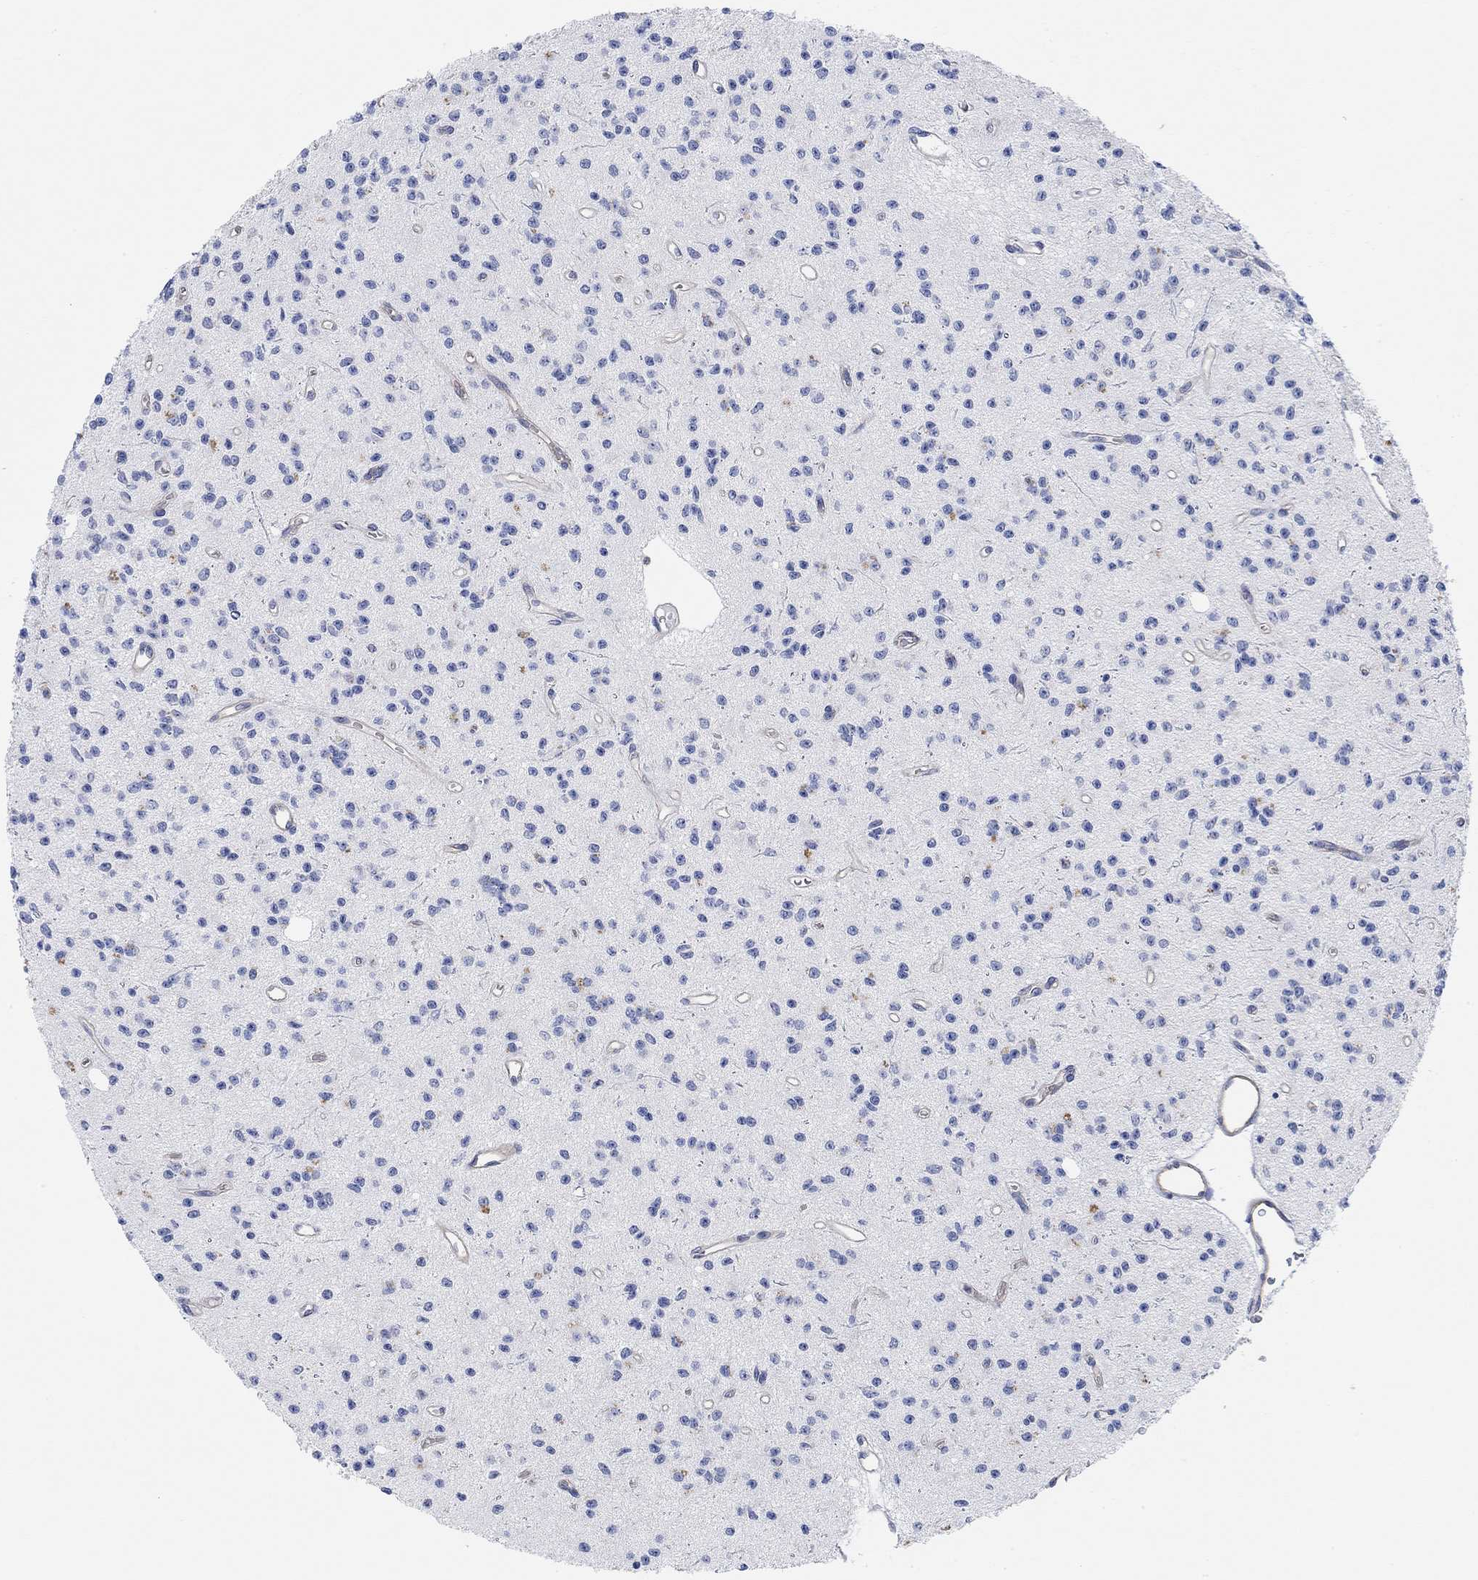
{"staining": {"intensity": "negative", "quantity": "none", "location": "none"}, "tissue": "glioma", "cell_type": "Tumor cells", "image_type": "cancer", "snomed": [{"axis": "morphology", "description": "Glioma, malignant, Low grade"}, {"axis": "topography", "description": "Brain"}], "caption": "A photomicrograph of human glioma is negative for staining in tumor cells. (Brightfield microscopy of DAB immunohistochemistry (IHC) at high magnification).", "gene": "RGS1", "patient": {"sex": "female", "age": 45}}